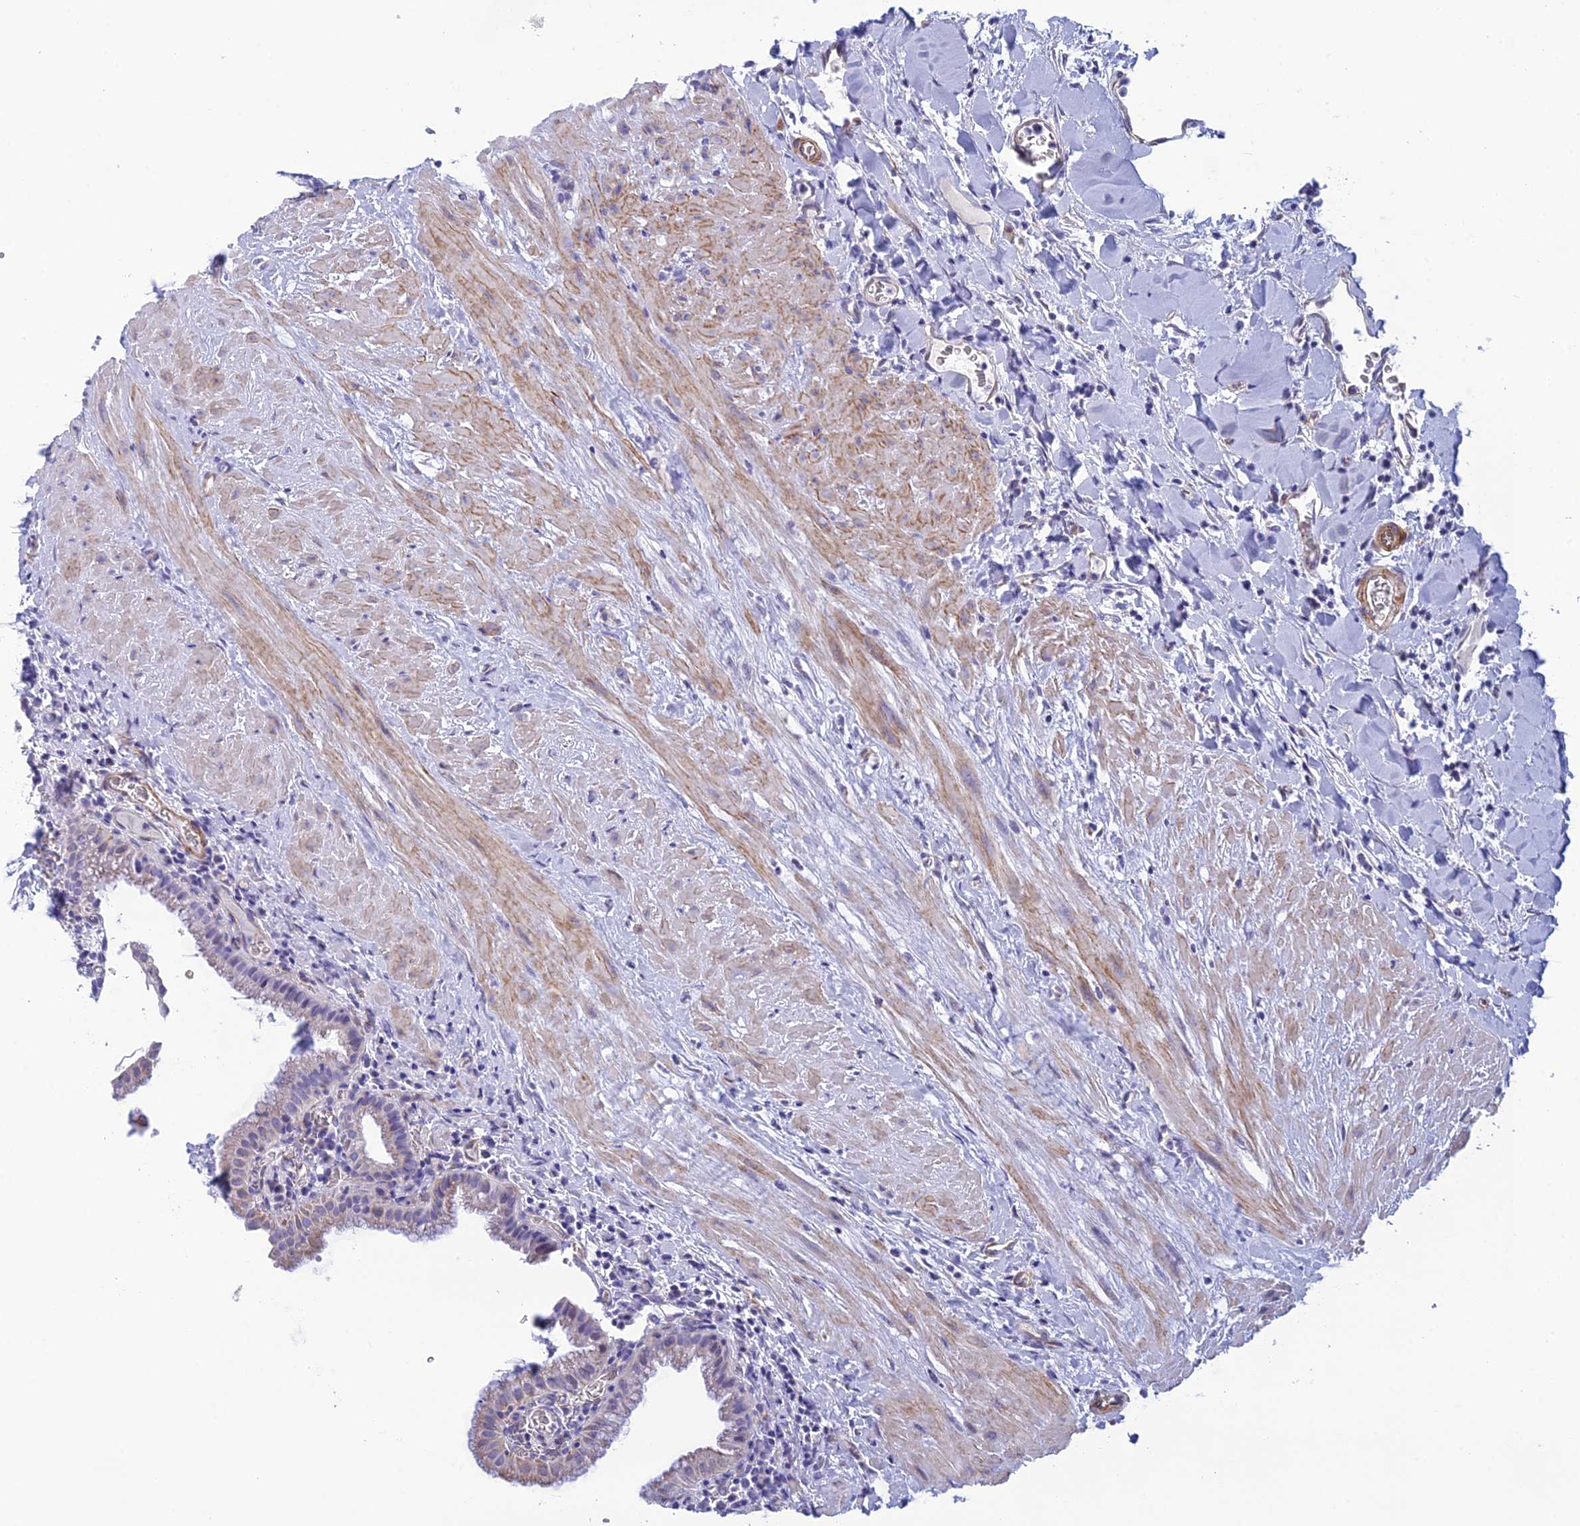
{"staining": {"intensity": "weak", "quantity": "25%-75%", "location": "cytoplasmic/membranous"}, "tissue": "gallbladder", "cell_type": "Glandular cells", "image_type": "normal", "snomed": [{"axis": "morphology", "description": "Normal tissue, NOS"}, {"axis": "topography", "description": "Gallbladder"}], "caption": "This is an image of immunohistochemistry (IHC) staining of unremarkable gallbladder, which shows weak expression in the cytoplasmic/membranous of glandular cells.", "gene": "POMGNT1", "patient": {"sex": "male", "age": 78}}